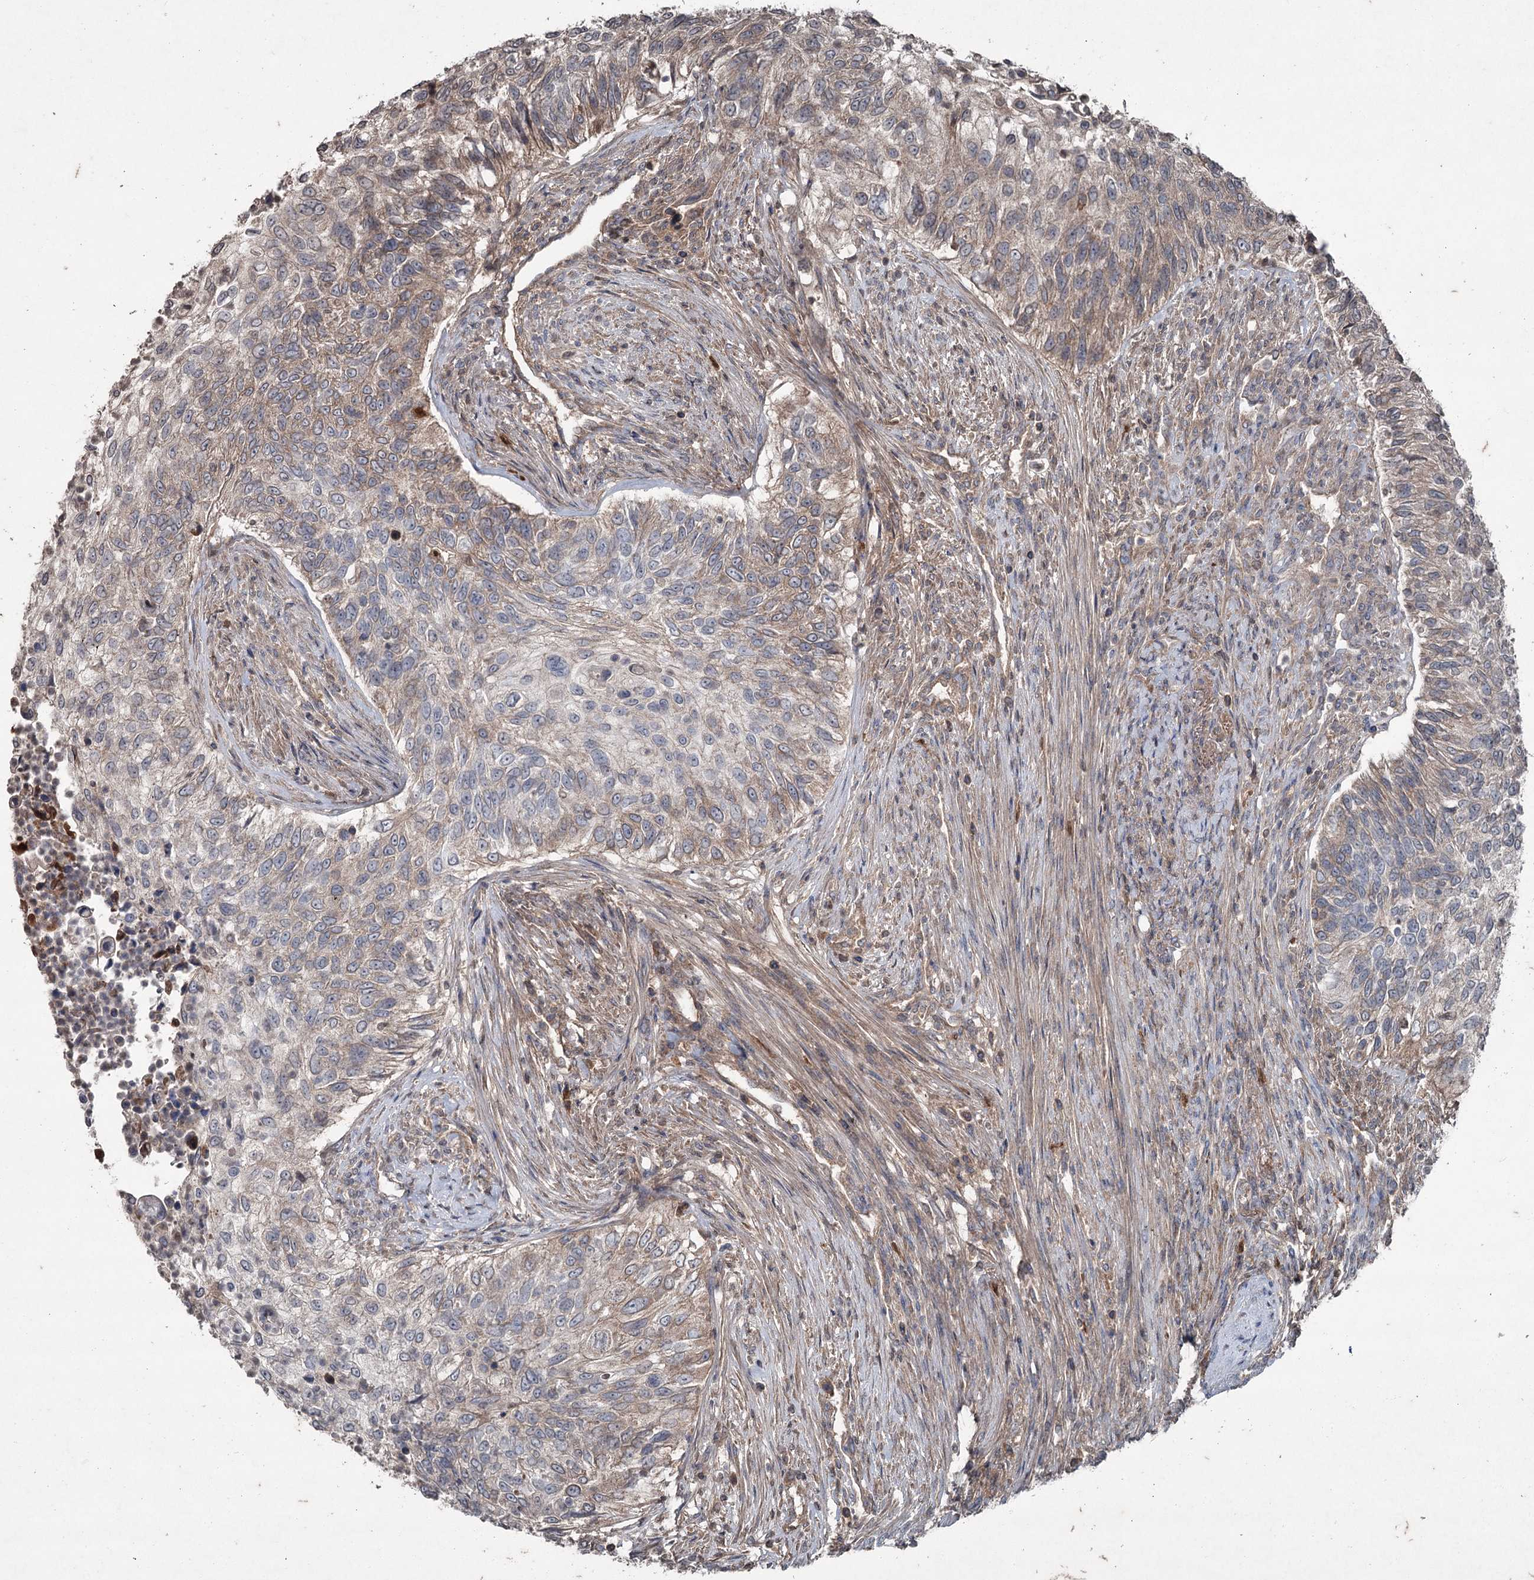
{"staining": {"intensity": "moderate", "quantity": "<25%", "location": "cytoplasmic/membranous"}, "tissue": "urothelial cancer", "cell_type": "Tumor cells", "image_type": "cancer", "snomed": [{"axis": "morphology", "description": "Urothelial carcinoma, High grade"}, {"axis": "topography", "description": "Urinary bladder"}], "caption": "Tumor cells reveal low levels of moderate cytoplasmic/membranous staining in approximately <25% of cells in high-grade urothelial carcinoma. The staining was performed using DAB, with brown indicating positive protein expression. Nuclei are stained blue with hematoxylin.", "gene": "PGLYRP2", "patient": {"sex": "female", "age": 60}}